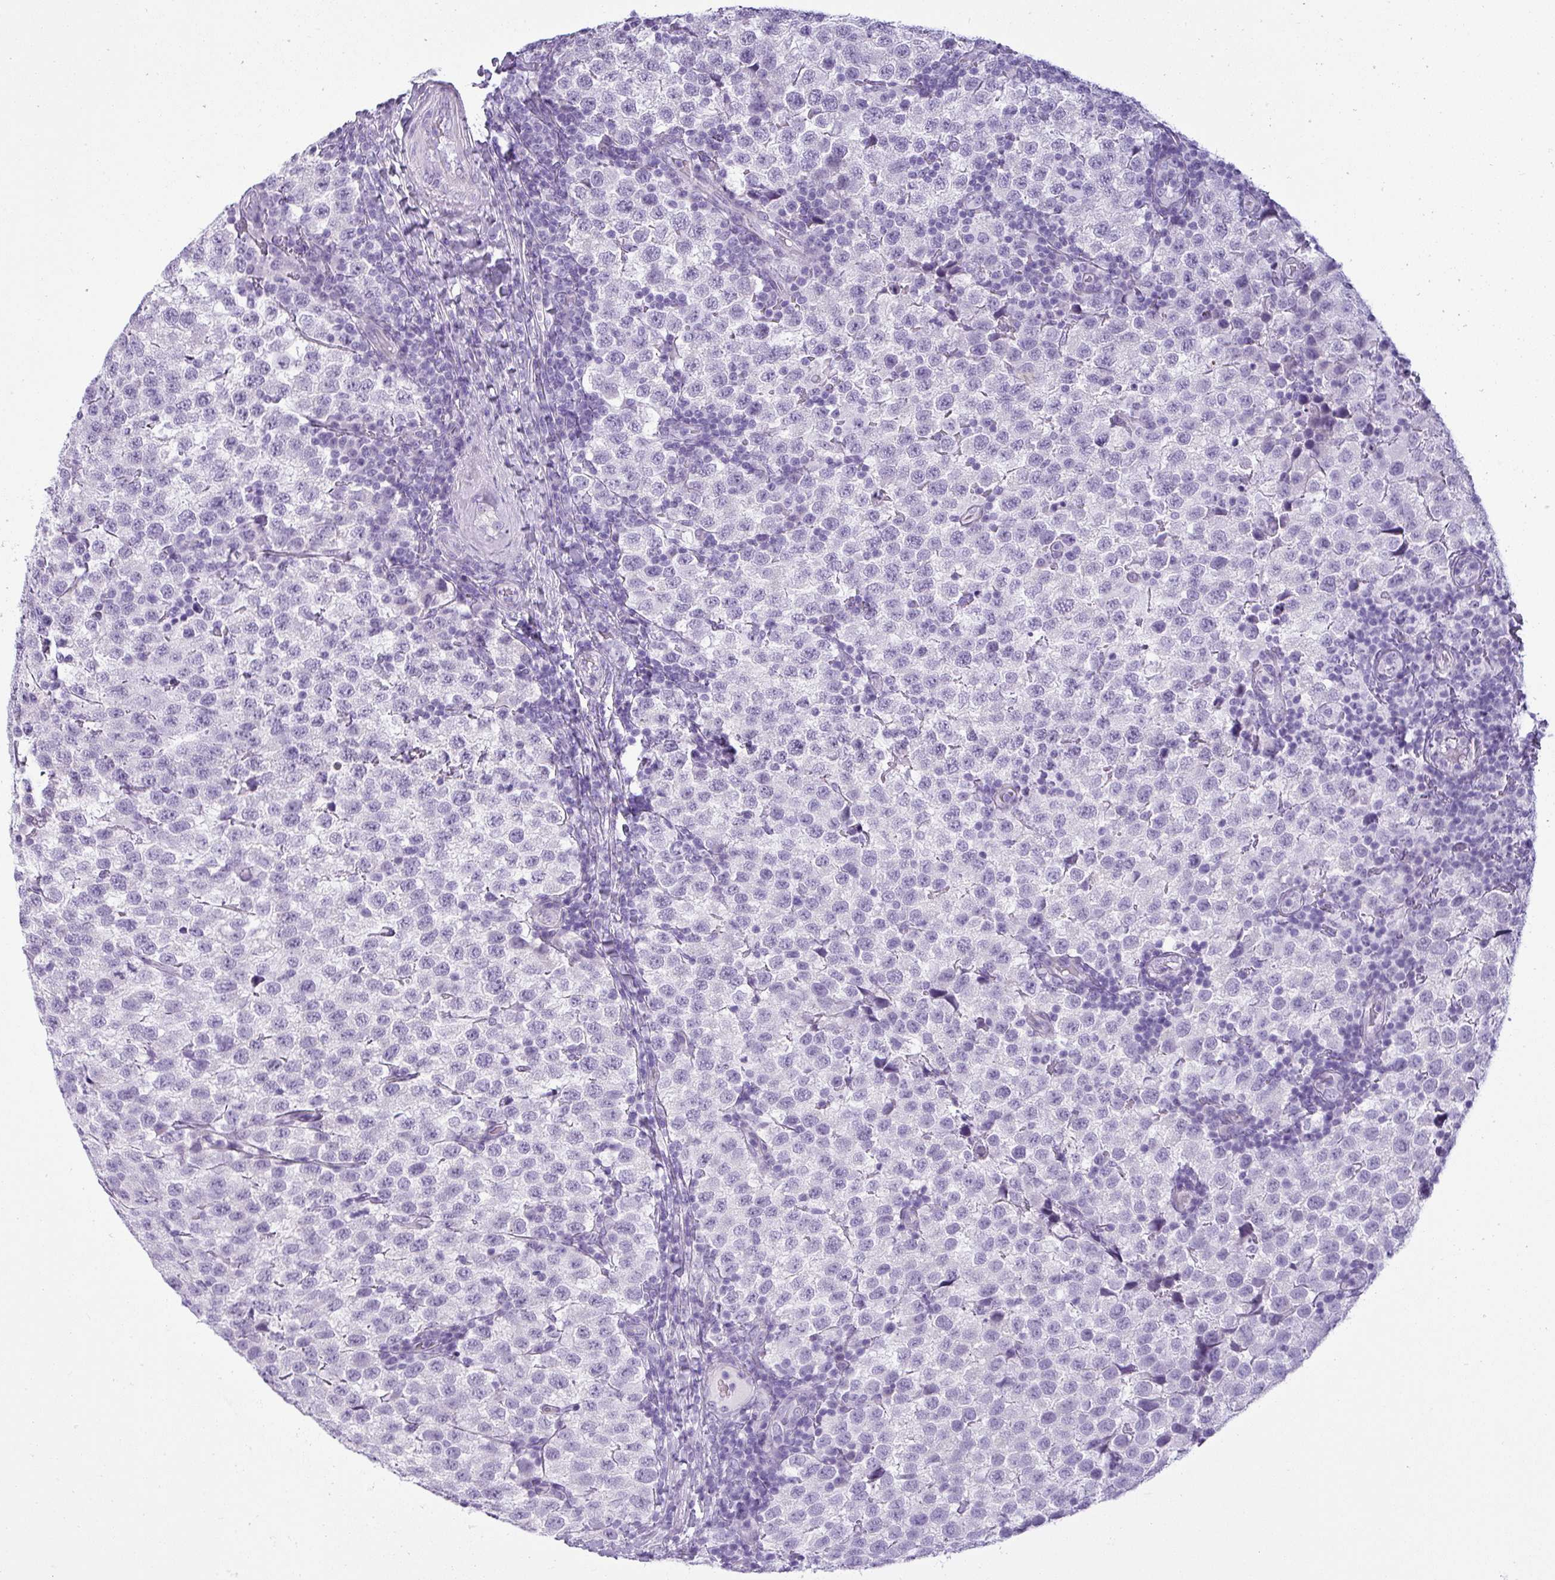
{"staining": {"intensity": "negative", "quantity": "none", "location": "none"}, "tissue": "testis cancer", "cell_type": "Tumor cells", "image_type": "cancer", "snomed": [{"axis": "morphology", "description": "Seminoma, NOS"}, {"axis": "topography", "description": "Testis"}], "caption": "This photomicrograph is of testis seminoma stained with IHC to label a protein in brown with the nuclei are counter-stained blue. There is no positivity in tumor cells. (DAB immunohistochemistry (IHC), high magnification).", "gene": "CDH16", "patient": {"sex": "male", "age": 34}}